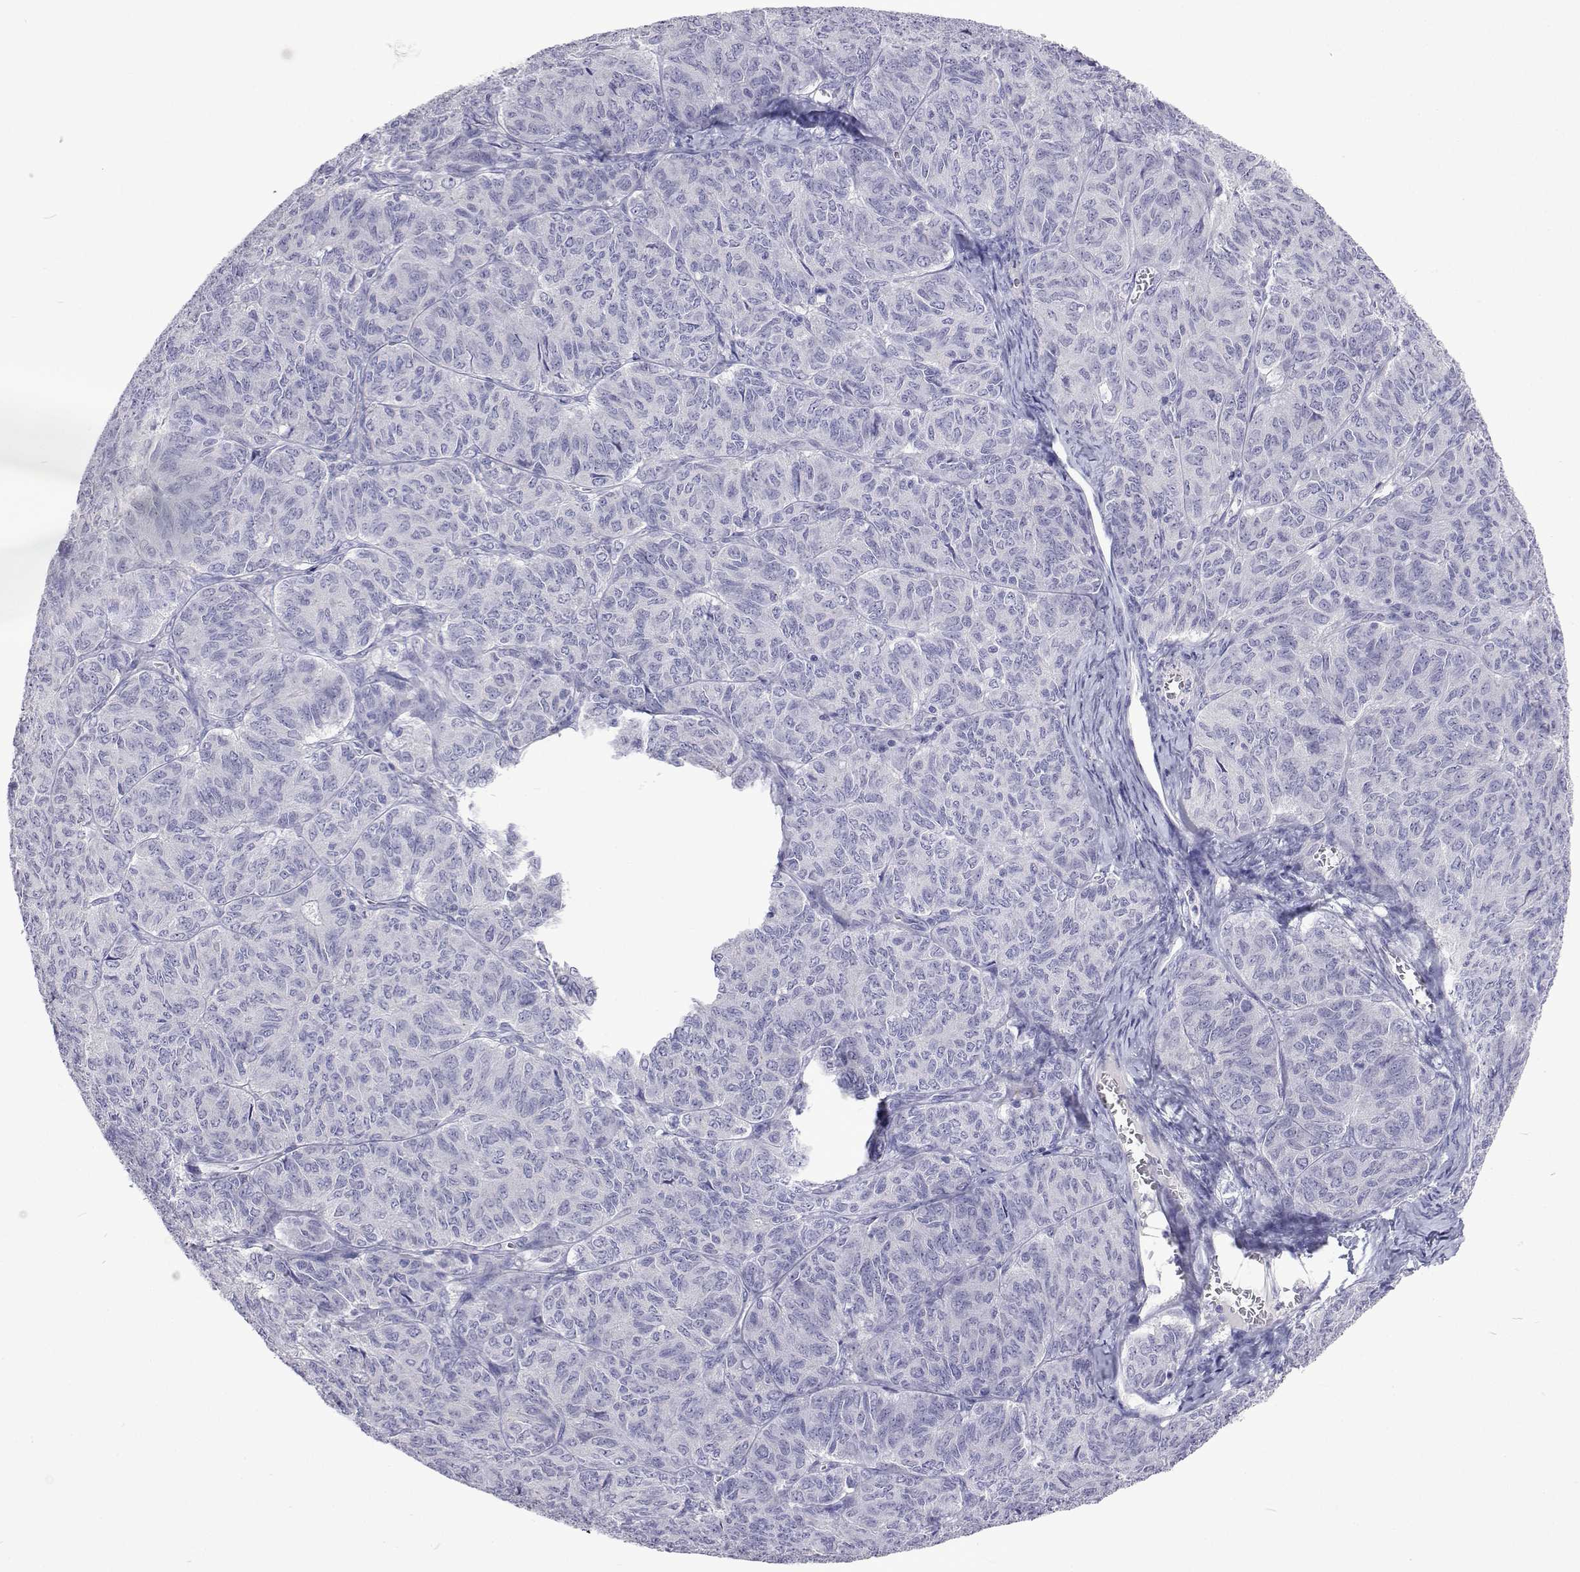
{"staining": {"intensity": "negative", "quantity": "none", "location": "none"}, "tissue": "ovarian cancer", "cell_type": "Tumor cells", "image_type": "cancer", "snomed": [{"axis": "morphology", "description": "Carcinoma, endometroid"}, {"axis": "topography", "description": "Ovary"}], "caption": "The histopathology image reveals no staining of tumor cells in ovarian cancer (endometroid carcinoma).", "gene": "UMODL1", "patient": {"sex": "female", "age": 80}}